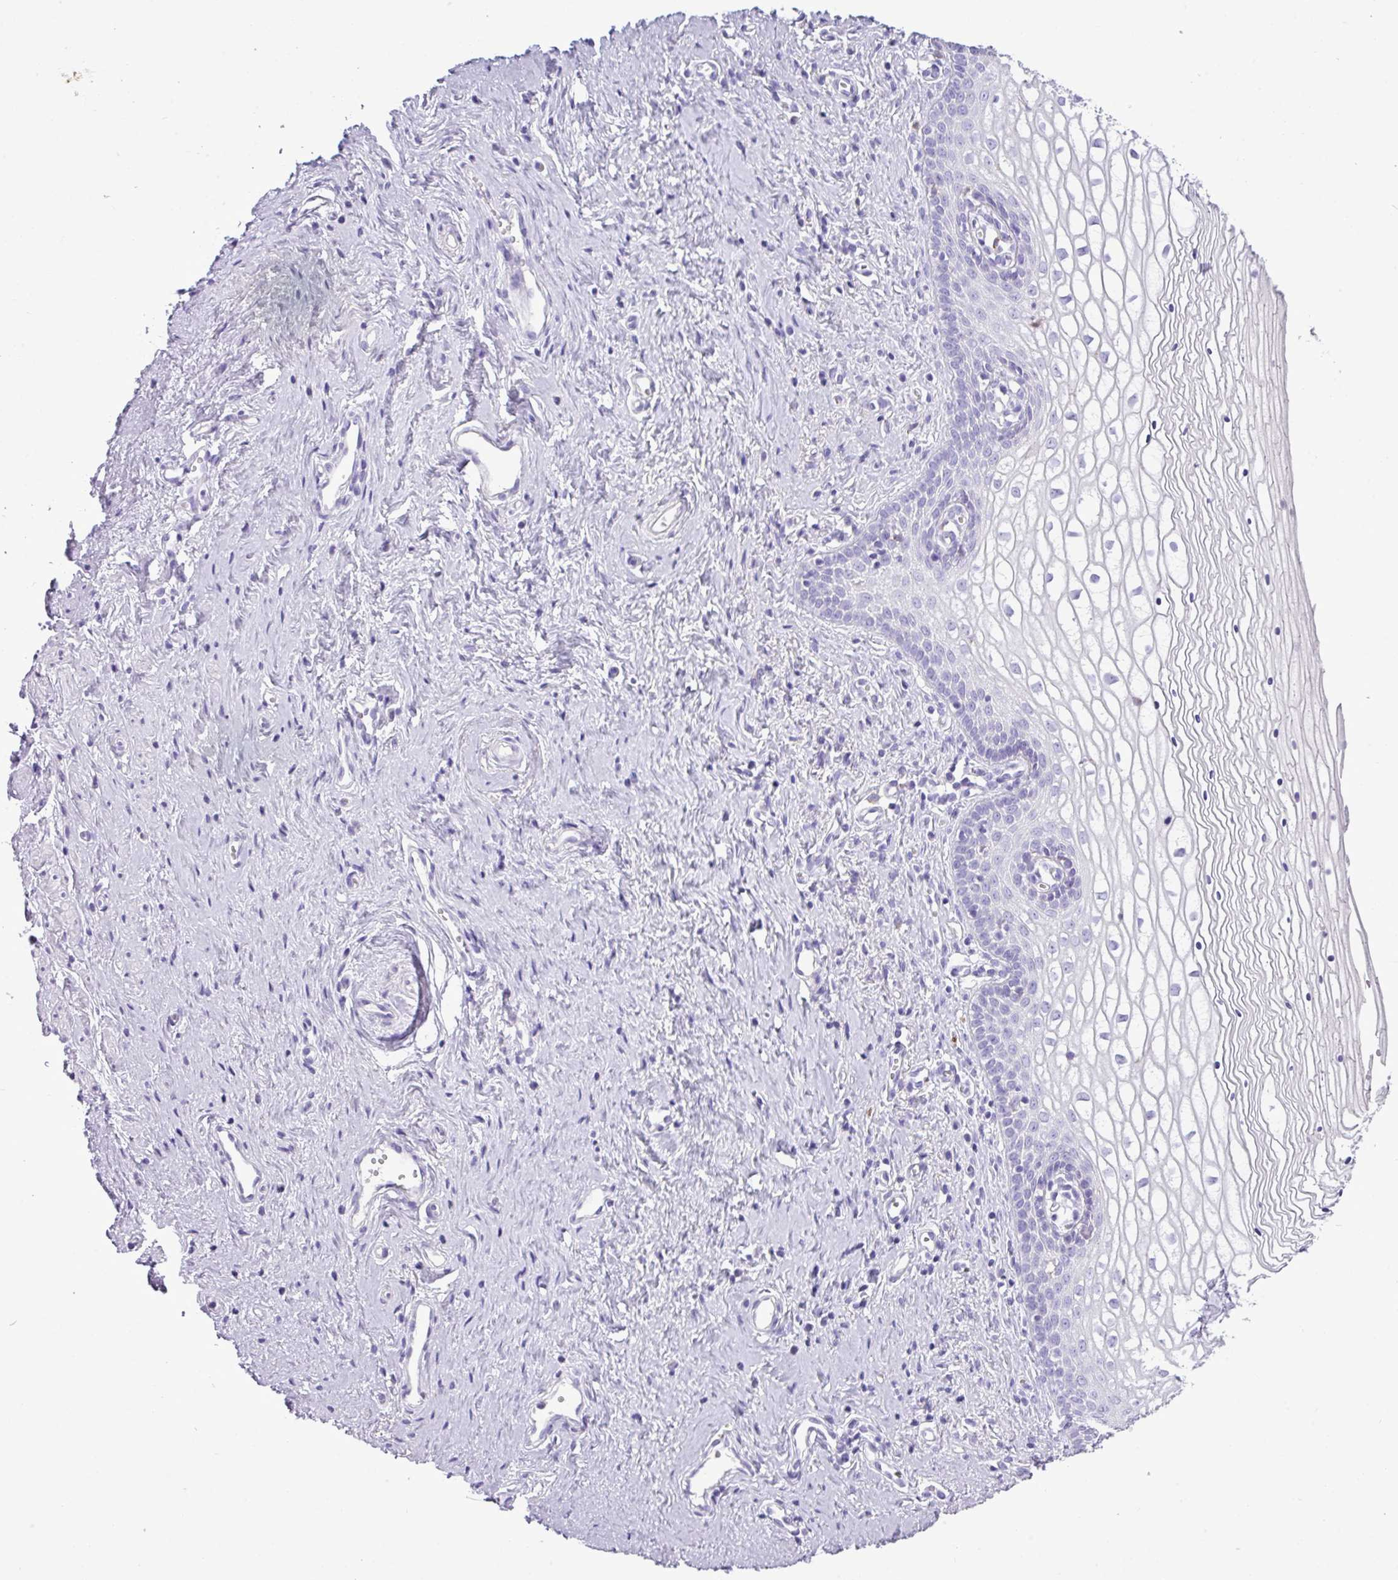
{"staining": {"intensity": "negative", "quantity": "none", "location": "none"}, "tissue": "vagina", "cell_type": "Squamous epithelial cells", "image_type": "normal", "snomed": [{"axis": "morphology", "description": "Normal tissue, NOS"}, {"axis": "topography", "description": "Vagina"}], "caption": "DAB (3,3'-diaminobenzidine) immunohistochemical staining of normal vagina demonstrates no significant expression in squamous epithelial cells. (Brightfield microscopy of DAB immunohistochemistry at high magnification).", "gene": "RBMXL2", "patient": {"sex": "female", "age": 59}}